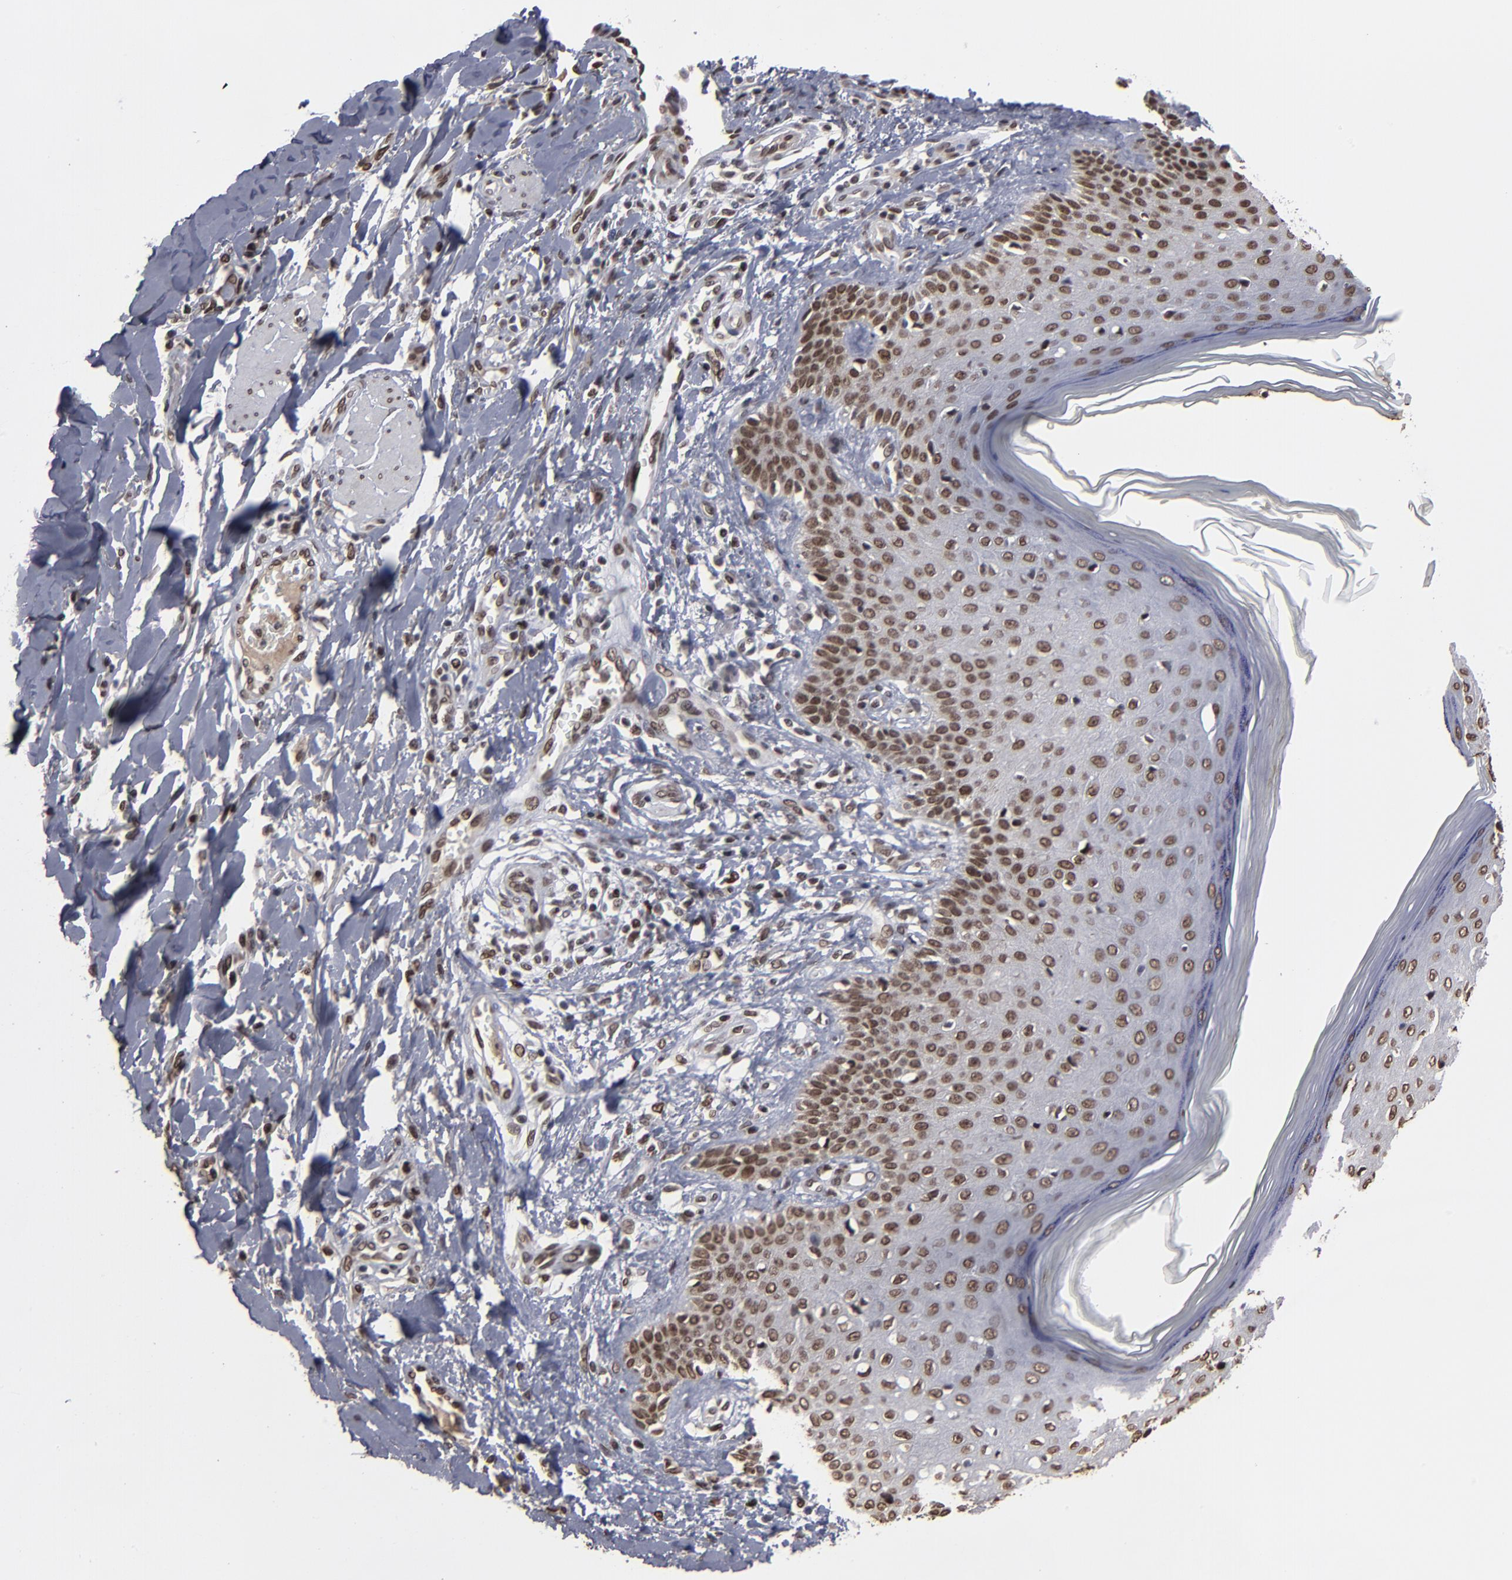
{"staining": {"intensity": "moderate", "quantity": "25%-75%", "location": "nuclear"}, "tissue": "skin cancer", "cell_type": "Tumor cells", "image_type": "cancer", "snomed": [{"axis": "morphology", "description": "Squamous cell carcinoma, NOS"}, {"axis": "topography", "description": "Skin"}], "caption": "Squamous cell carcinoma (skin) tissue displays moderate nuclear staining in approximately 25%-75% of tumor cells, visualized by immunohistochemistry.", "gene": "BAZ1A", "patient": {"sex": "female", "age": 59}}